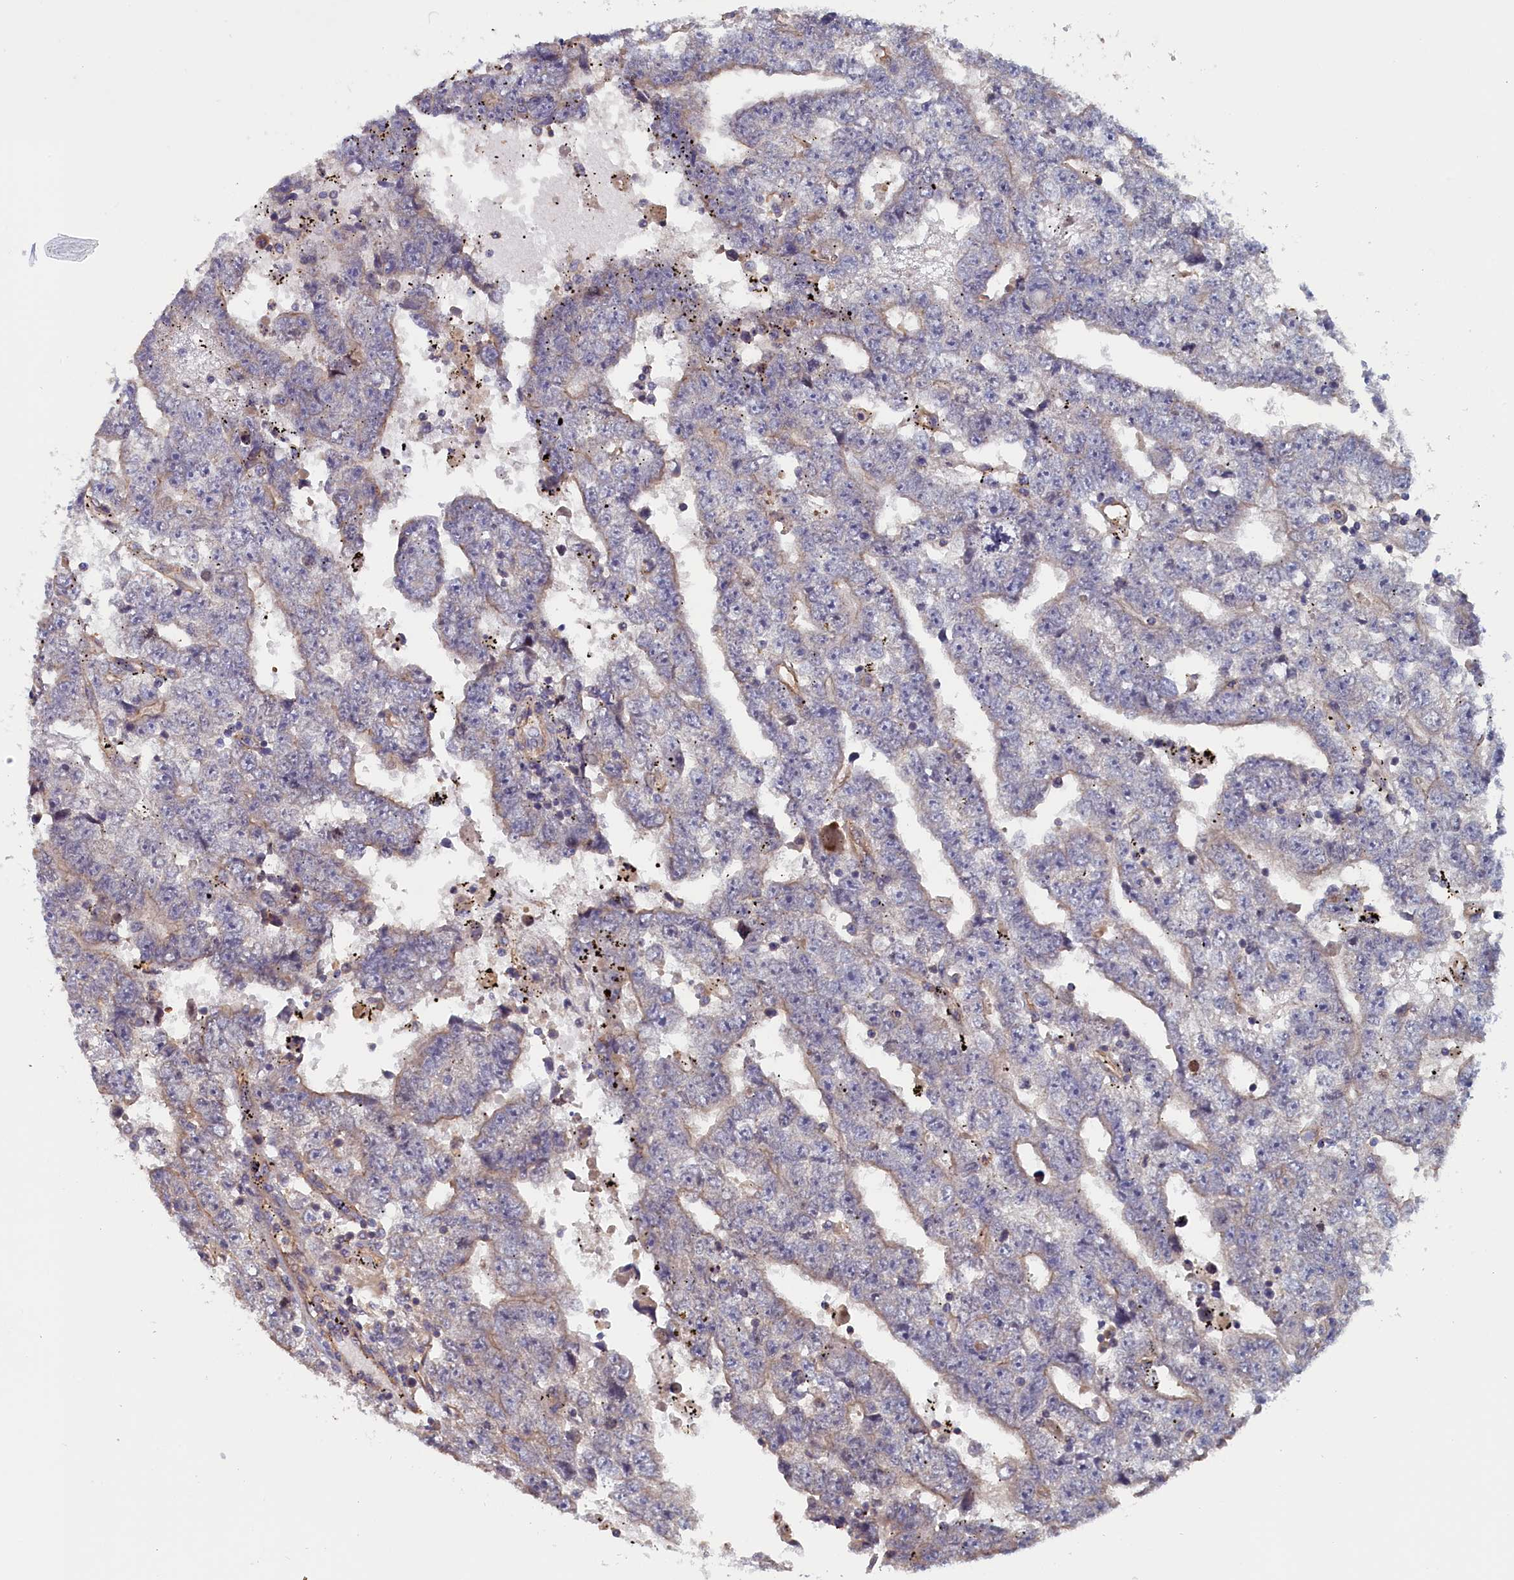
{"staining": {"intensity": "moderate", "quantity": "<25%", "location": "cytoplasmic/membranous"}, "tissue": "testis cancer", "cell_type": "Tumor cells", "image_type": "cancer", "snomed": [{"axis": "morphology", "description": "Carcinoma, Embryonal, NOS"}, {"axis": "topography", "description": "Testis"}], "caption": "Moderate cytoplasmic/membranous protein expression is seen in approximately <25% of tumor cells in testis embryonal carcinoma.", "gene": "ANKRD2", "patient": {"sex": "male", "age": 25}}